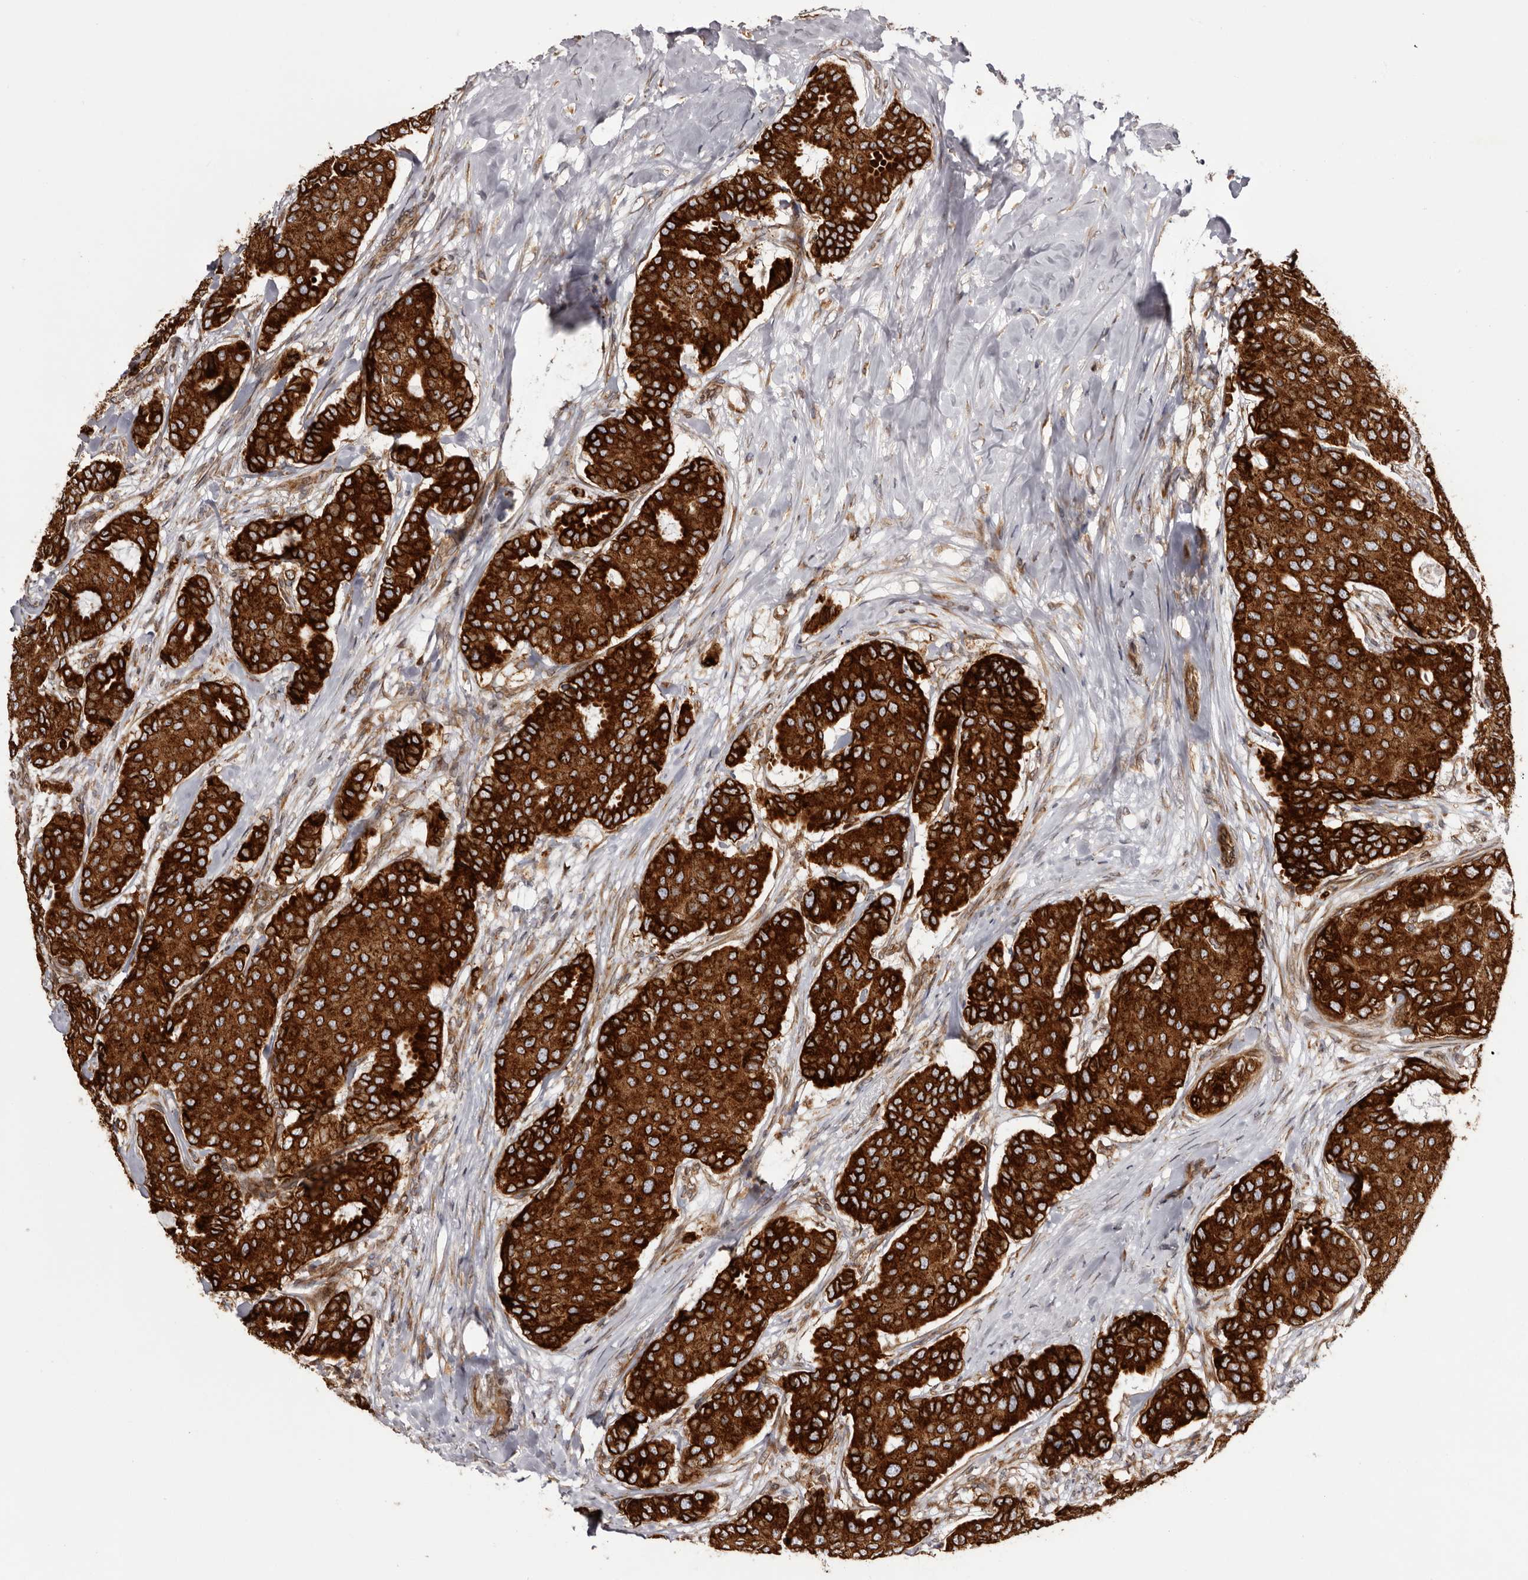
{"staining": {"intensity": "strong", "quantity": ">75%", "location": "cytoplasmic/membranous"}, "tissue": "breast cancer", "cell_type": "Tumor cells", "image_type": "cancer", "snomed": [{"axis": "morphology", "description": "Duct carcinoma"}, {"axis": "topography", "description": "Breast"}], "caption": "A brown stain labels strong cytoplasmic/membranous expression of a protein in infiltrating ductal carcinoma (breast) tumor cells. The protein is stained brown, and the nuclei are stained in blue (DAB IHC with brightfield microscopy, high magnification).", "gene": "C4orf3", "patient": {"sex": "female", "age": 75}}